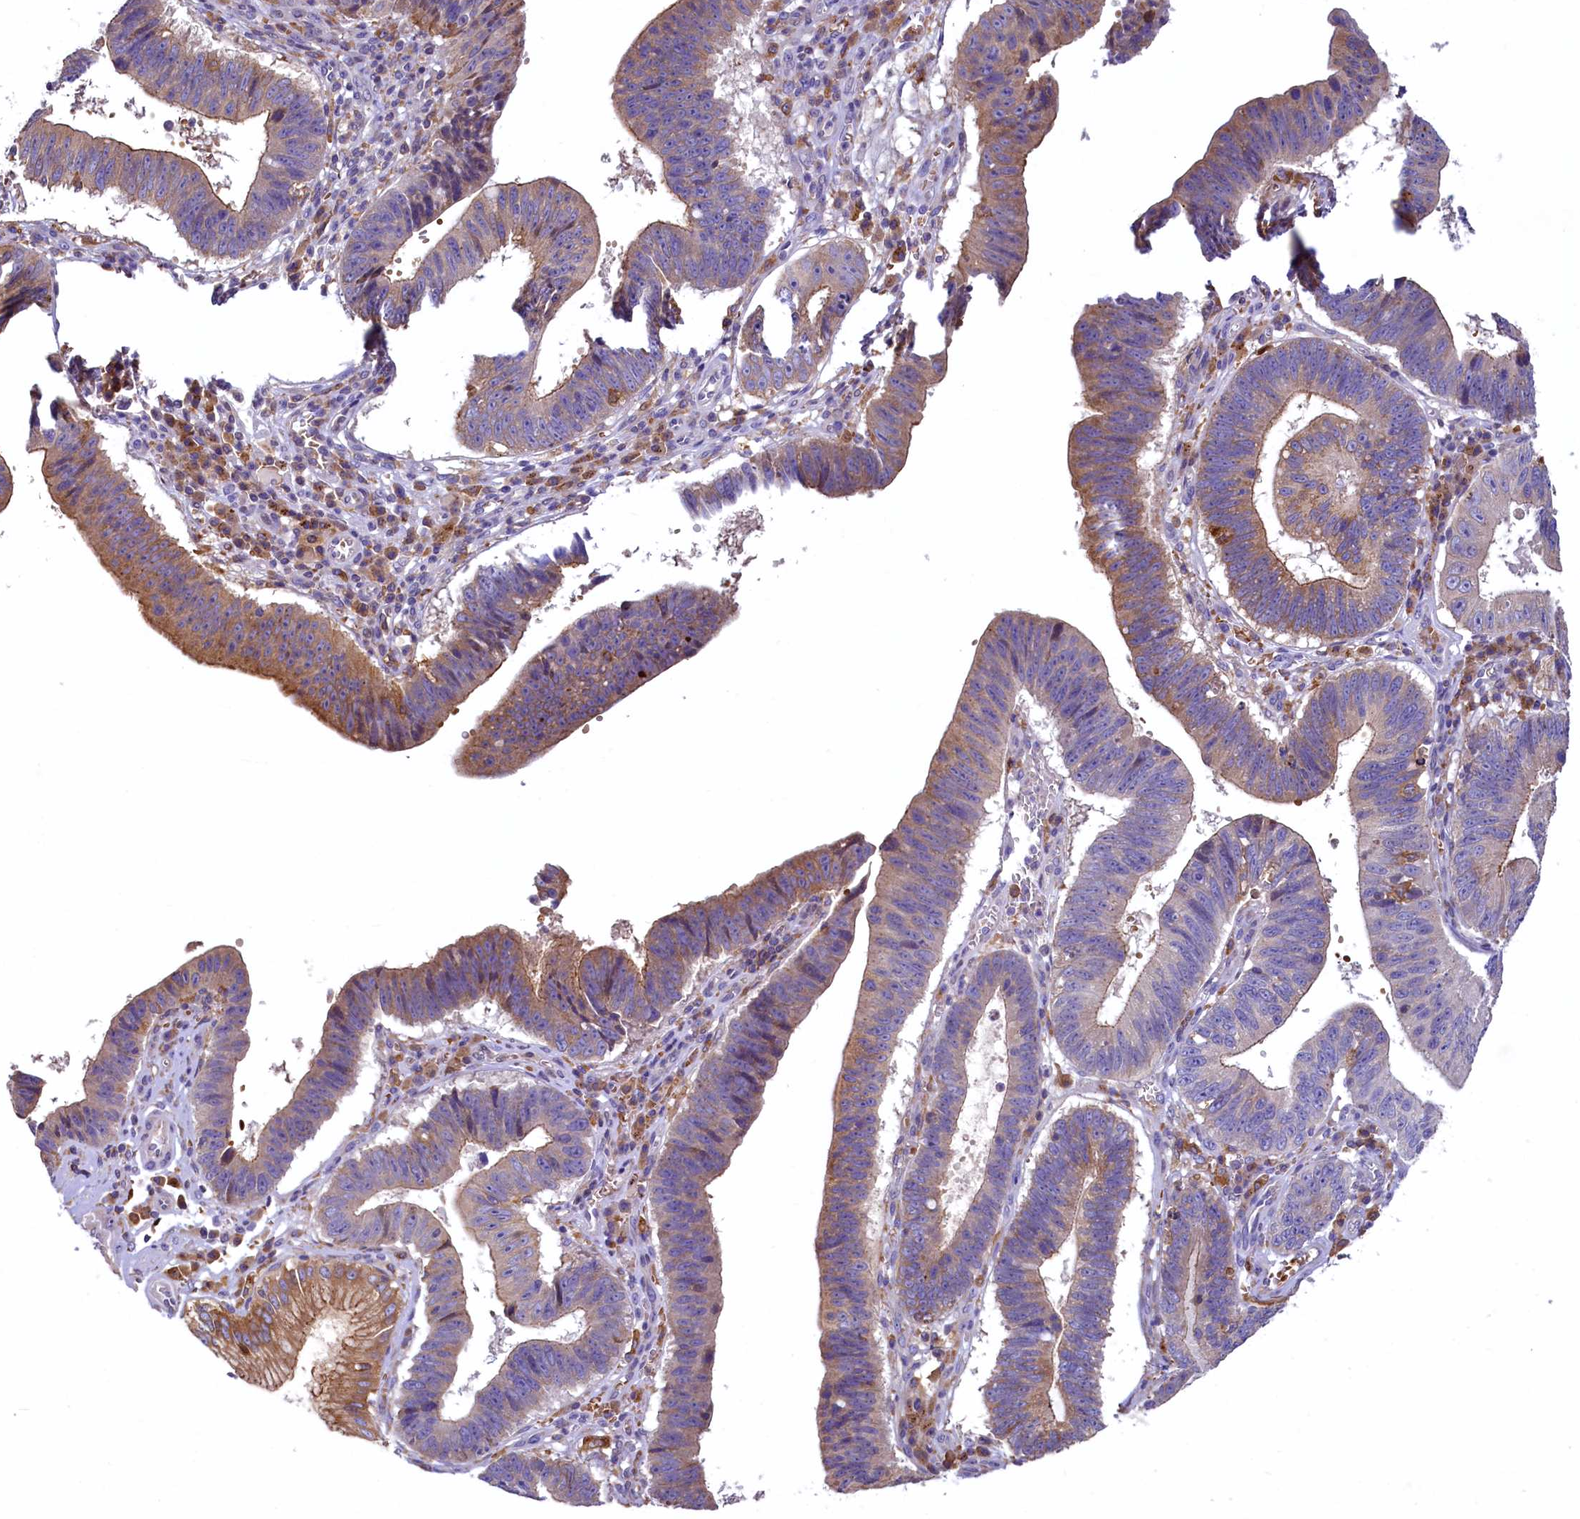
{"staining": {"intensity": "moderate", "quantity": "<25%", "location": "cytoplasmic/membranous"}, "tissue": "stomach cancer", "cell_type": "Tumor cells", "image_type": "cancer", "snomed": [{"axis": "morphology", "description": "Adenocarcinoma, NOS"}, {"axis": "topography", "description": "Stomach"}], "caption": "Tumor cells show low levels of moderate cytoplasmic/membranous expression in approximately <25% of cells in human stomach cancer.", "gene": "HPS6", "patient": {"sex": "male", "age": 59}}